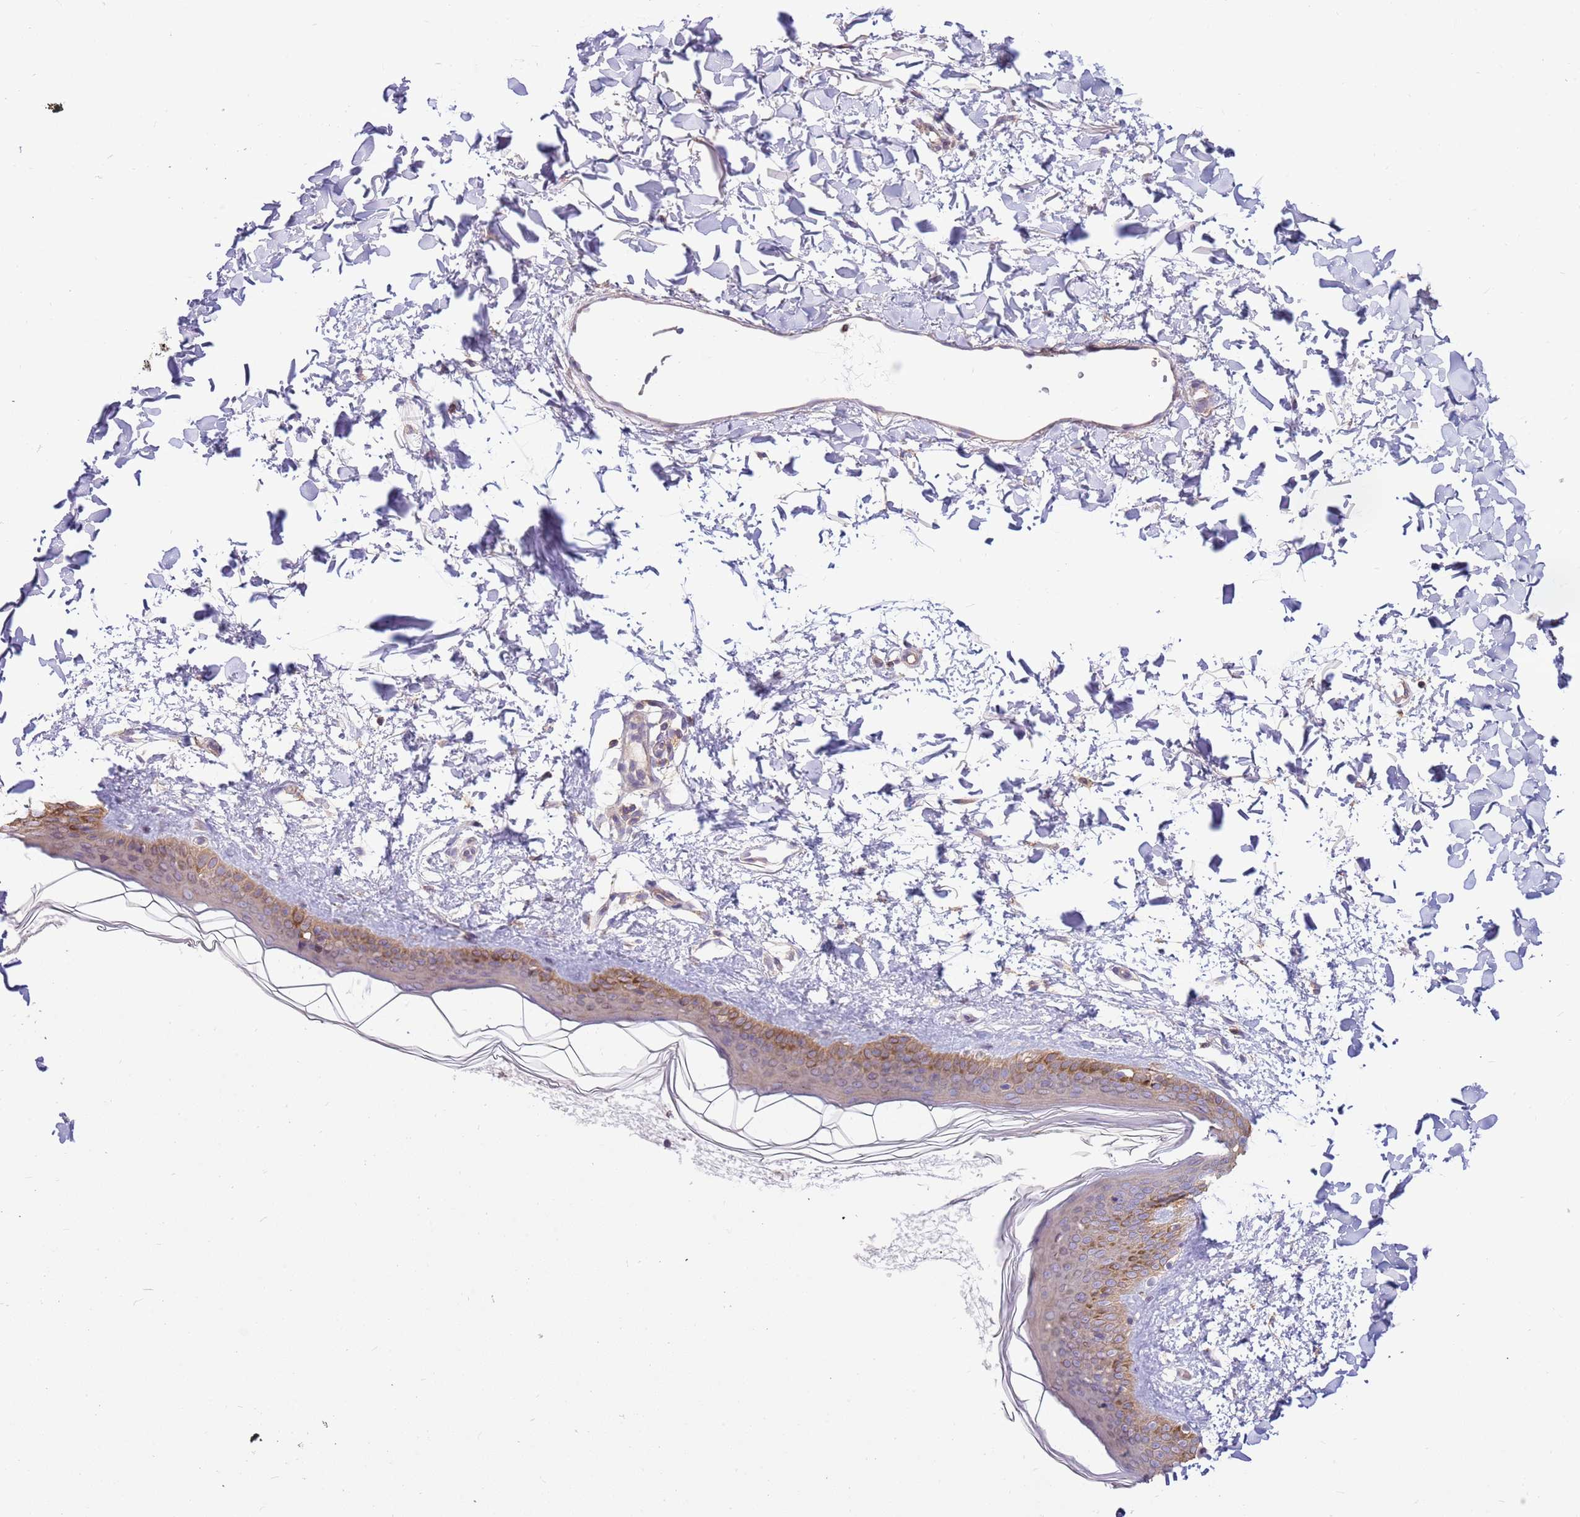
{"staining": {"intensity": "weak", "quantity": ">75%", "location": "cytoplasmic/membranous"}, "tissue": "skin", "cell_type": "Fibroblasts", "image_type": "normal", "snomed": [{"axis": "morphology", "description": "Normal tissue, NOS"}, {"axis": "topography", "description": "Skin"}], "caption": "IHC histopathology image of unremarkable human skin stained for a protein (brown), which exhibits low levels of weak cytoplasmic/membranous staining in approximately >75% of fibroblasts.", "gene": "EVA1B", "patient": {"sex": "female", "age": 58}}